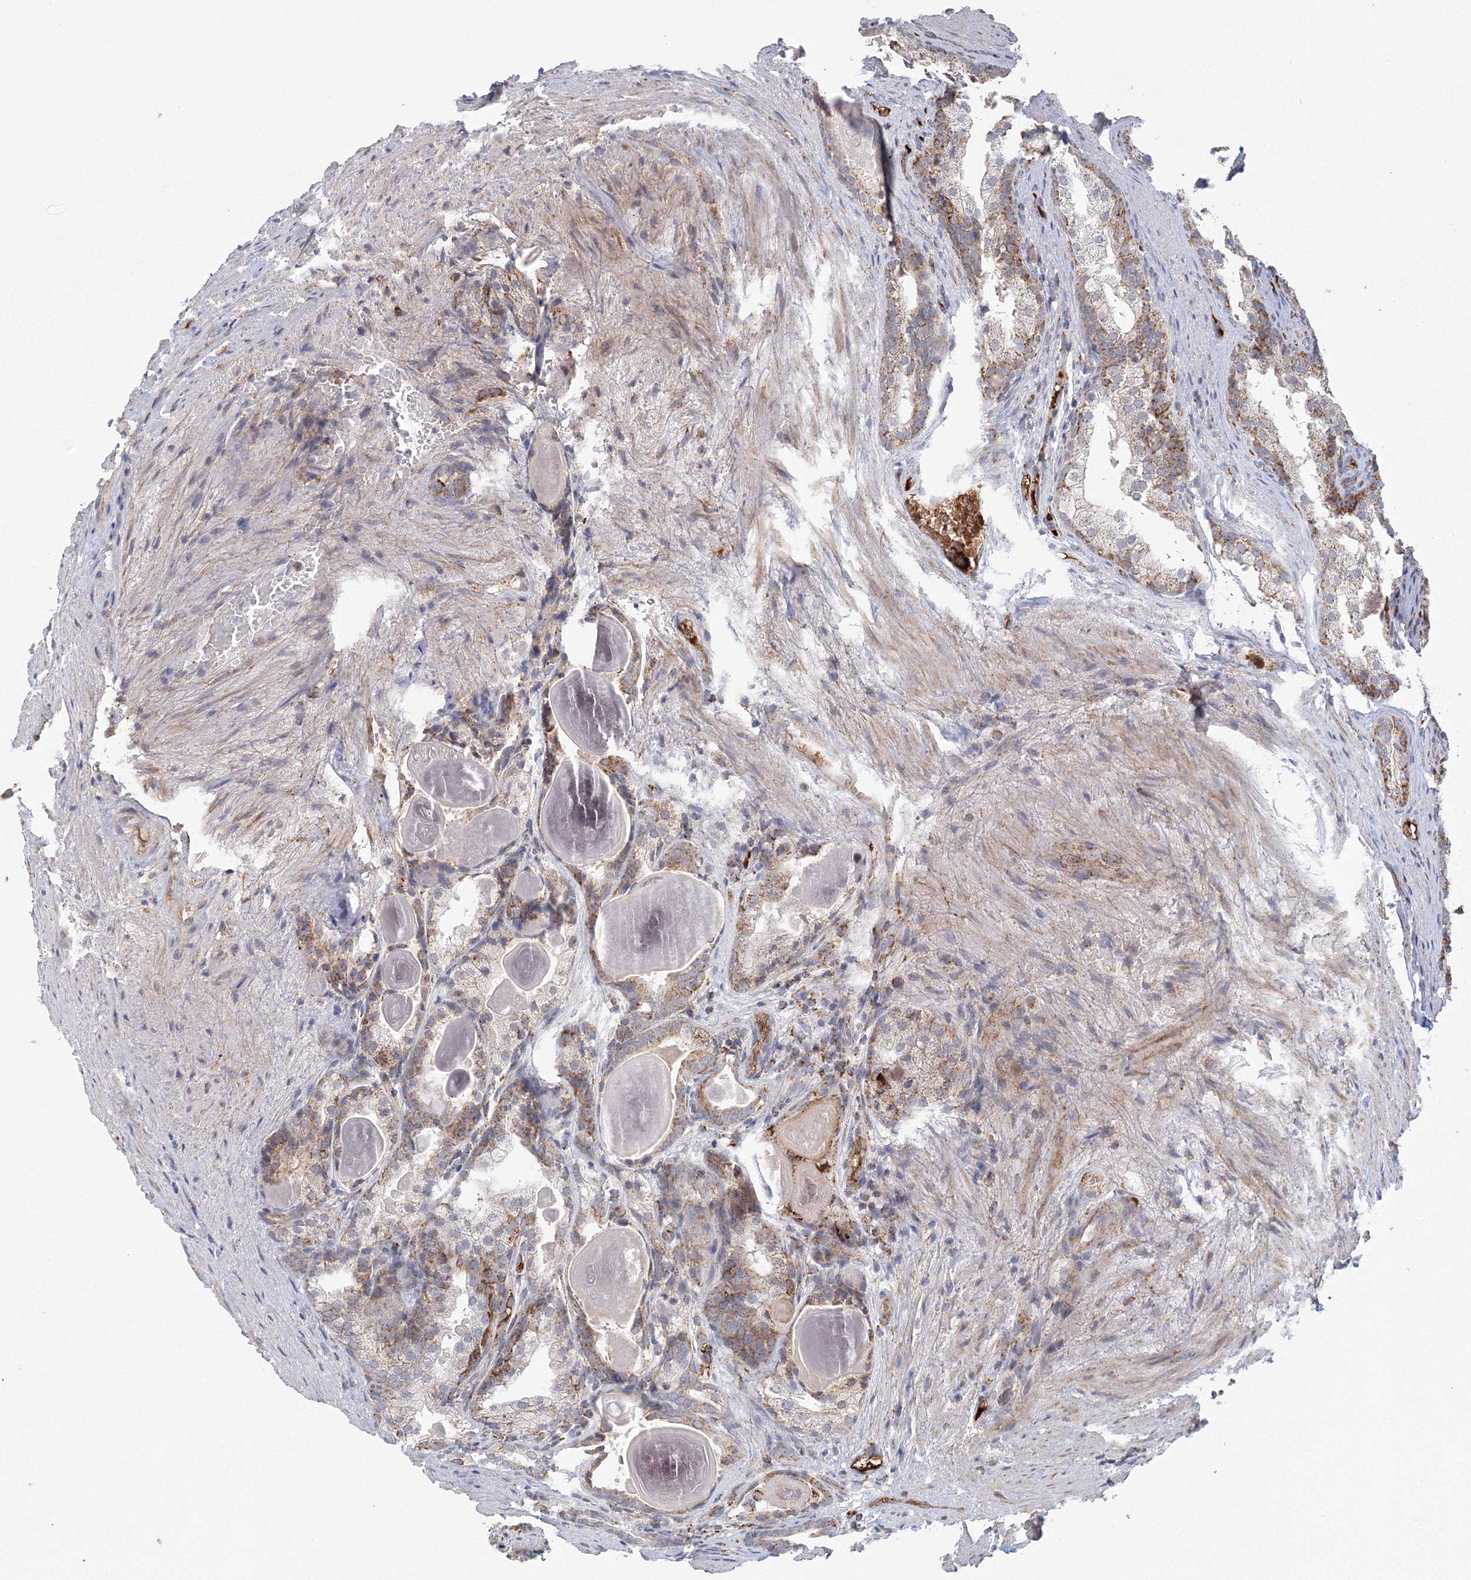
{"staining": {"intensity": "moderate", "quantity": "25%-75%", "location": "cytoplasmic/membranous"}, "tissue": "prostate cancer", "cell_type": "Tumor cells", "image_type": "cancer", "snomed": [{"axis": "morphology", "description": "Adenocarcinoma, High grade"}, {"axis": "topography", "description": "Prostate"}], "caption": "This histopathology image demonstrates immunohistochemistry staining of human prostate cancer (high-grade adenocarcinoma), with medium moderate cytoplasmic/membranous expression in approximately 25%-75% of tumor cells.", "gene": "GRPEL1", "patient": {"sex": "male", "age": 62}}